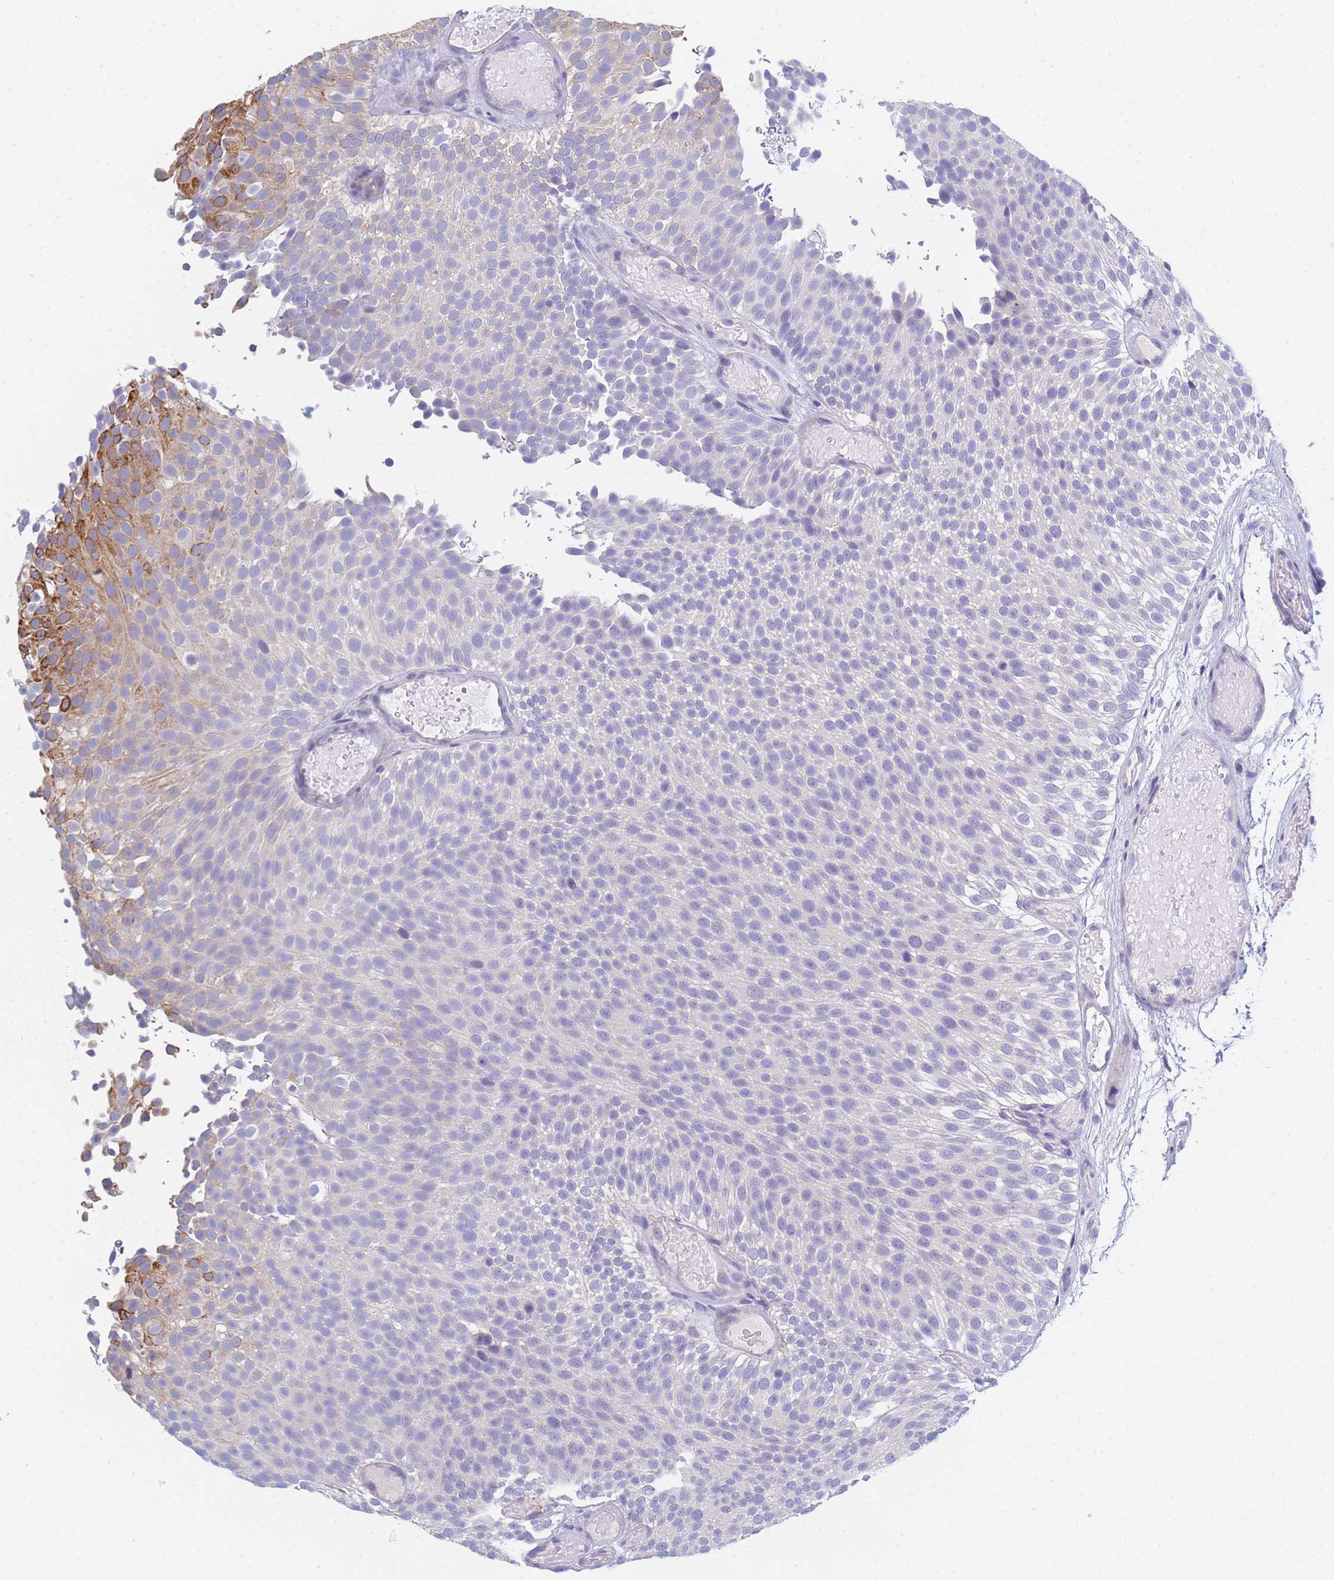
{"staining": {"intensity": "moderate", "quantity": "<25%", "location": "cytoplasmic/membranous"}, "tissue": "urothelial cancer", "cell_type": "Tumor cells", "image_type": "cancer", "snomed": [{"axis": "morphology", "description": "Urothelial carcinoma, Low grade"}, {"axis": "topography", "description": "Urinary bladder"}], "caption": "Tumor cells display low levels of moderate cytoplasmic/membranous positivity in about <25% of cells in urothelial carcinoma (low-grade).", "gene": "GDAP2", "patient": {"sex": "male", "age": 78}}